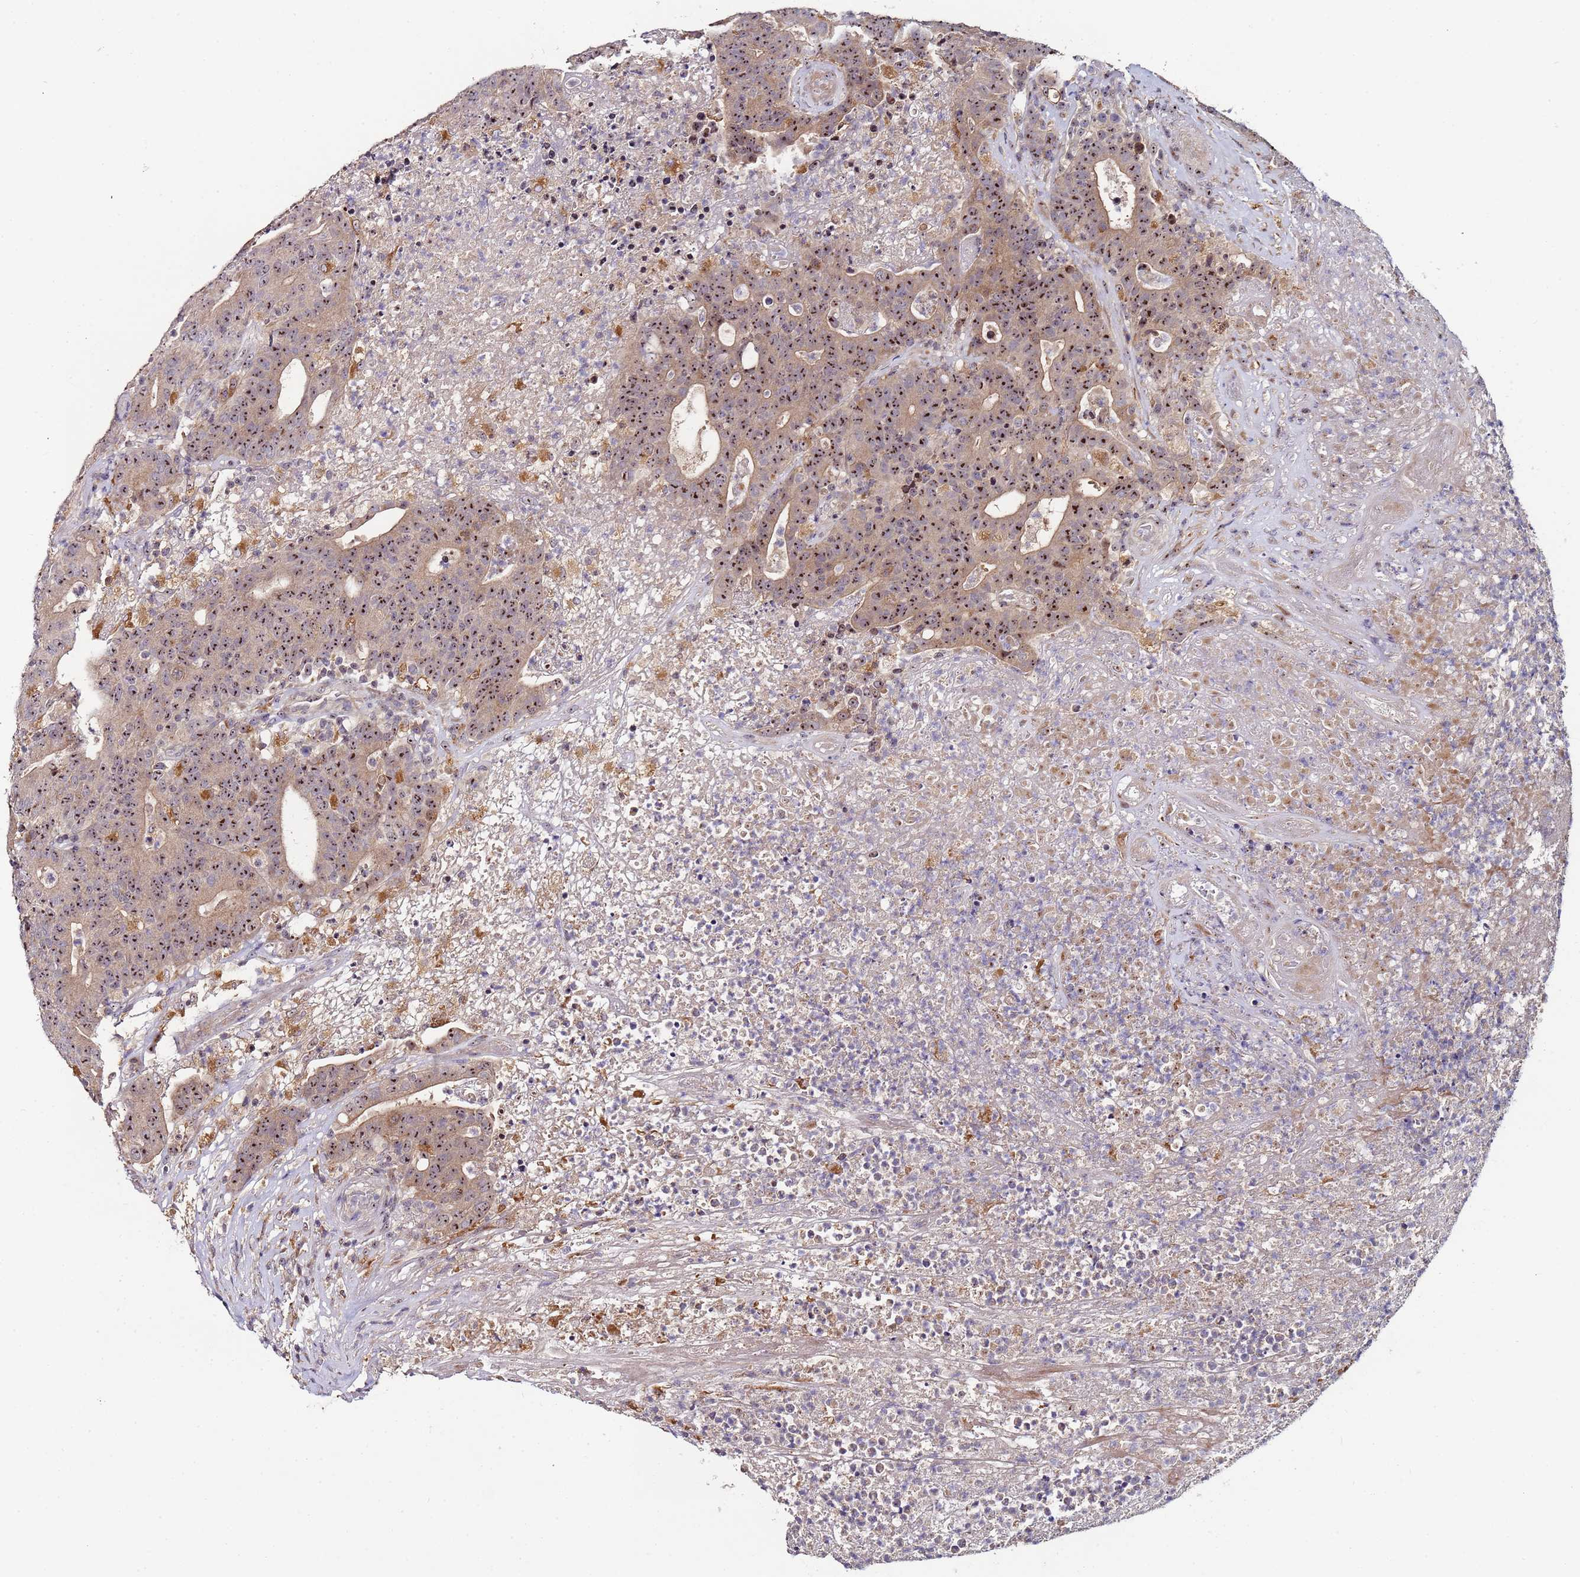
{"staining": {"intensity": "strong", "quantity": ">75%", "location": "cytoplasmic/membranous,nuclear"}, "tissue": "colorectal cancer", "cell_type": "Tumor cells", "image_type": "cancer", "snomed": [{"axis": "morphology", "description": "Adenocarcinoma, NOS"}, {"axis": "topography", "description": "Colon"}], "caption": "Immunohistochemical staining of colorectal cancer shows high levels of strong cytoplasmic/membranous and nuclear protein staining in approximately >75% of tumor cells. Using DAB (brown) and hematoxylin (blue) stains, captured at high magnification using brightfield microscopy.", "gene": "KRI1", "patient": {"sex": "female", "age": 75}}